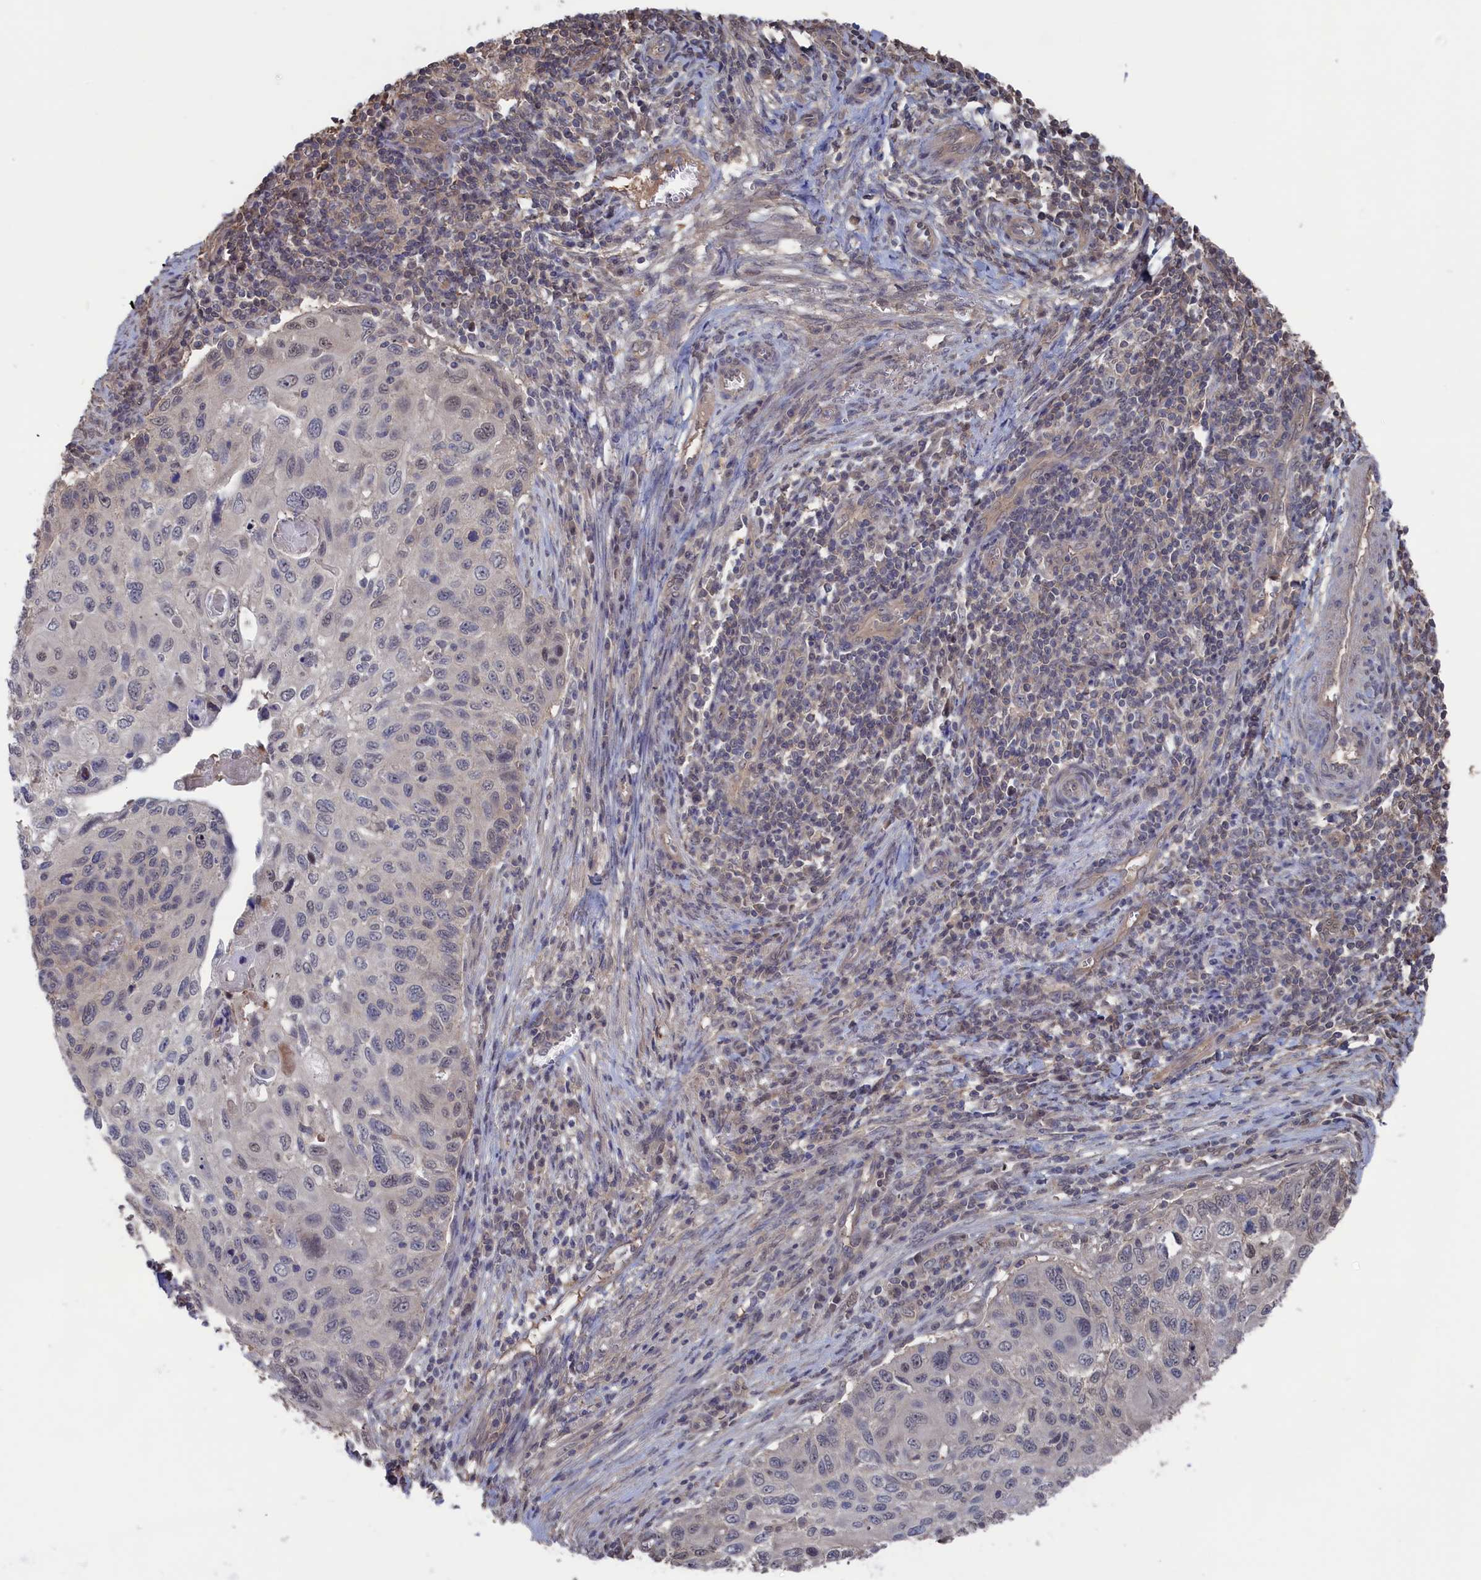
{"staining": {"intensity": "negative", "quantity": "none", "location": "none"}, "tissue": "cervical cancer", "cell_type": "Tumor cells", "image_type": "cancer", "snomed": [{"axis": "morphology", "description": "Squamous cell carcinoma, NOS"}, {"axis": "topography", "description": "Cervix"}], "caption": "Immunohistochemical staining of human cervical squamous cell carcinoma displays no significant positivity in tumor cells.", "gene": "NUTF2", "patient": {"sex": "female", "age": 70}}